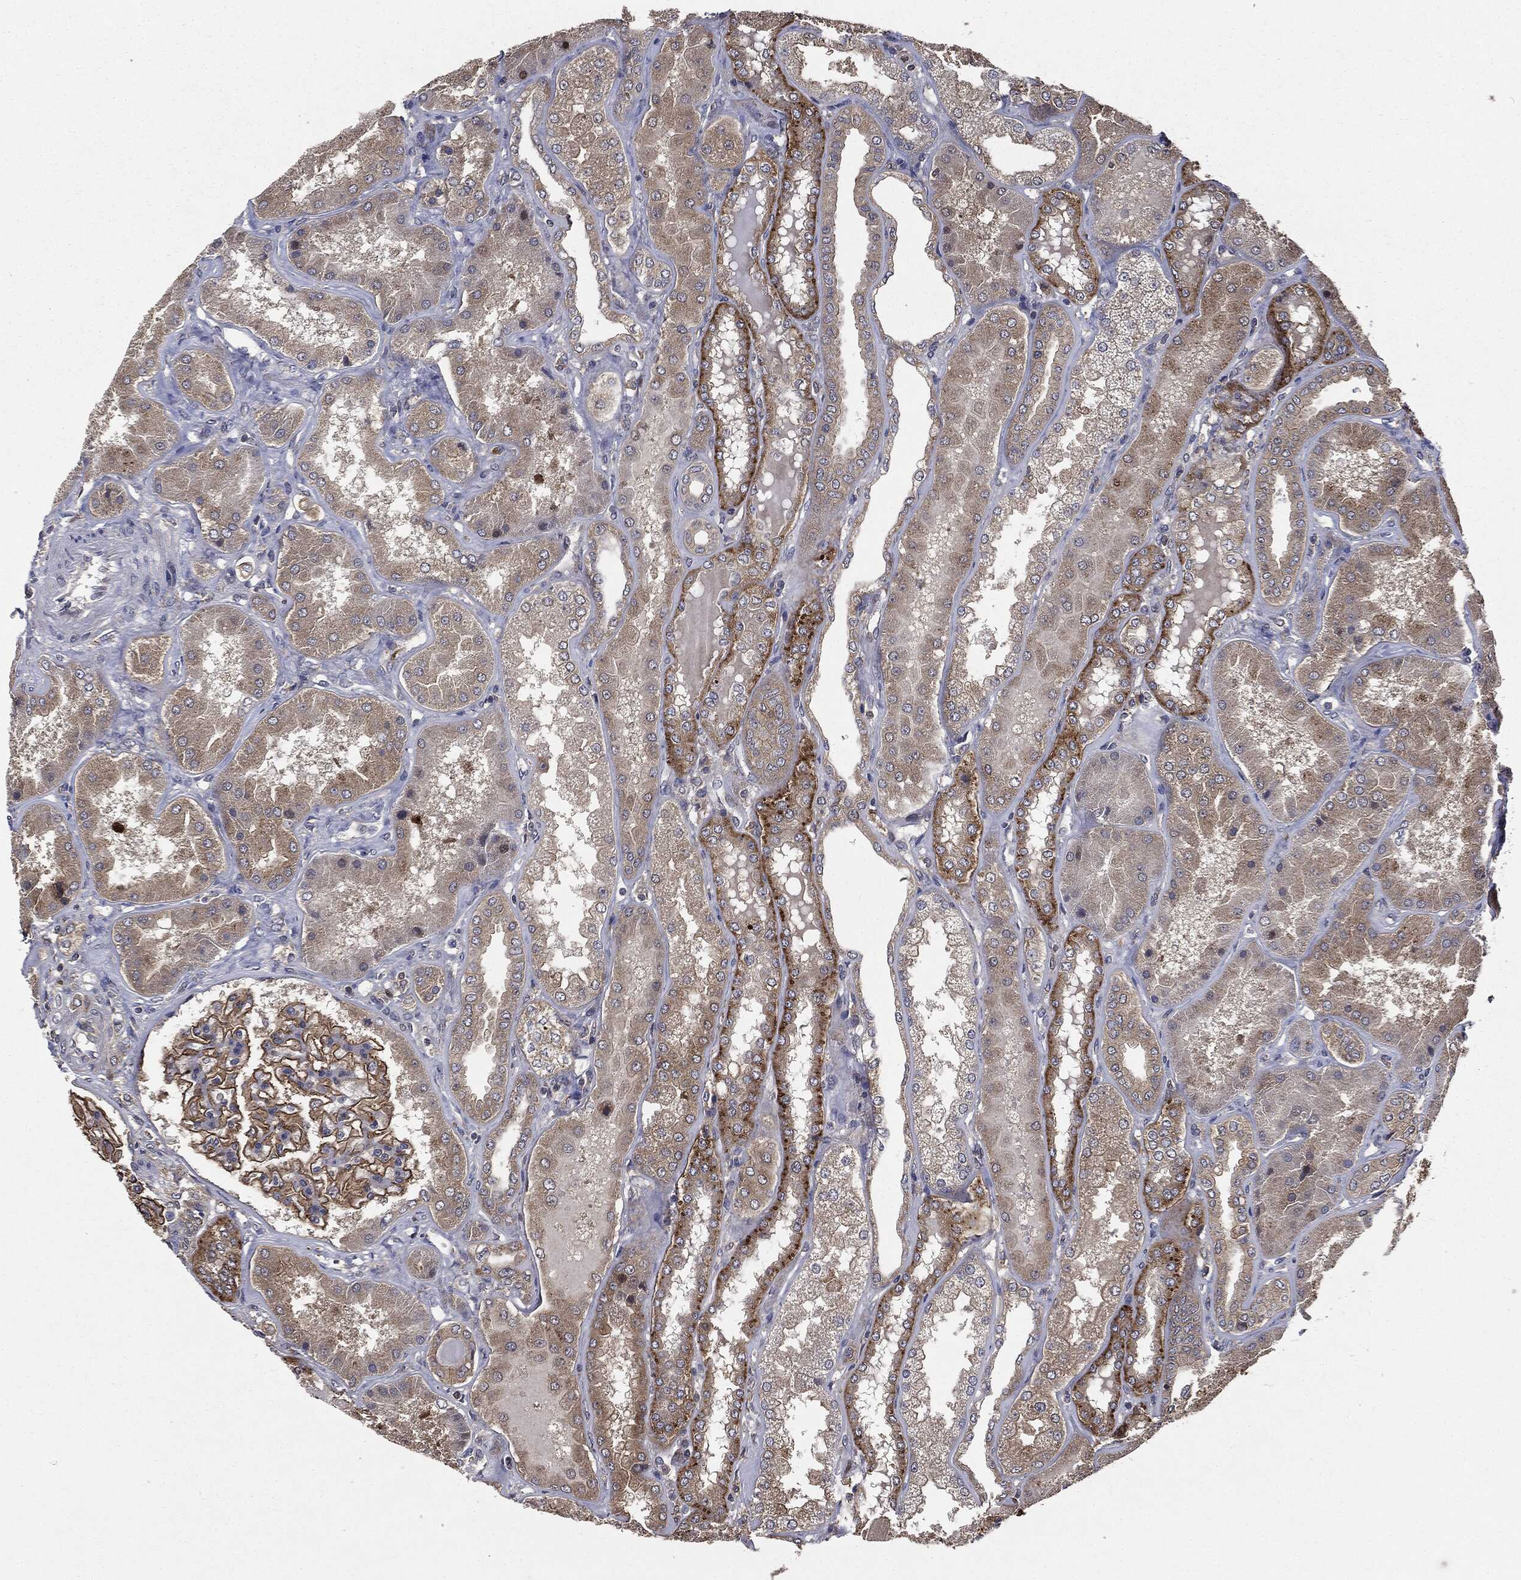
{"staining": {"intensity": "strong", "quantity": "25%-75%", "location": "cytoplasmic/membranous"}, "tissue": "kidney", "cell_type": "Cells in glomeruli", "image_type": "normal", "snomed": [{"axis": "morphology", "description": "Normal tissue, NOS"}, {"axis": "topography", "description": "Kidney"}], "caption": "There is high levels of strong cytoplasmic/membranous expression in cells in glomeruli of normal kidney, as demonstrated by immunohistochemical staining (brown color).", "gene": "PLOD3", "patient": {"sex": "female", "age": 56}}